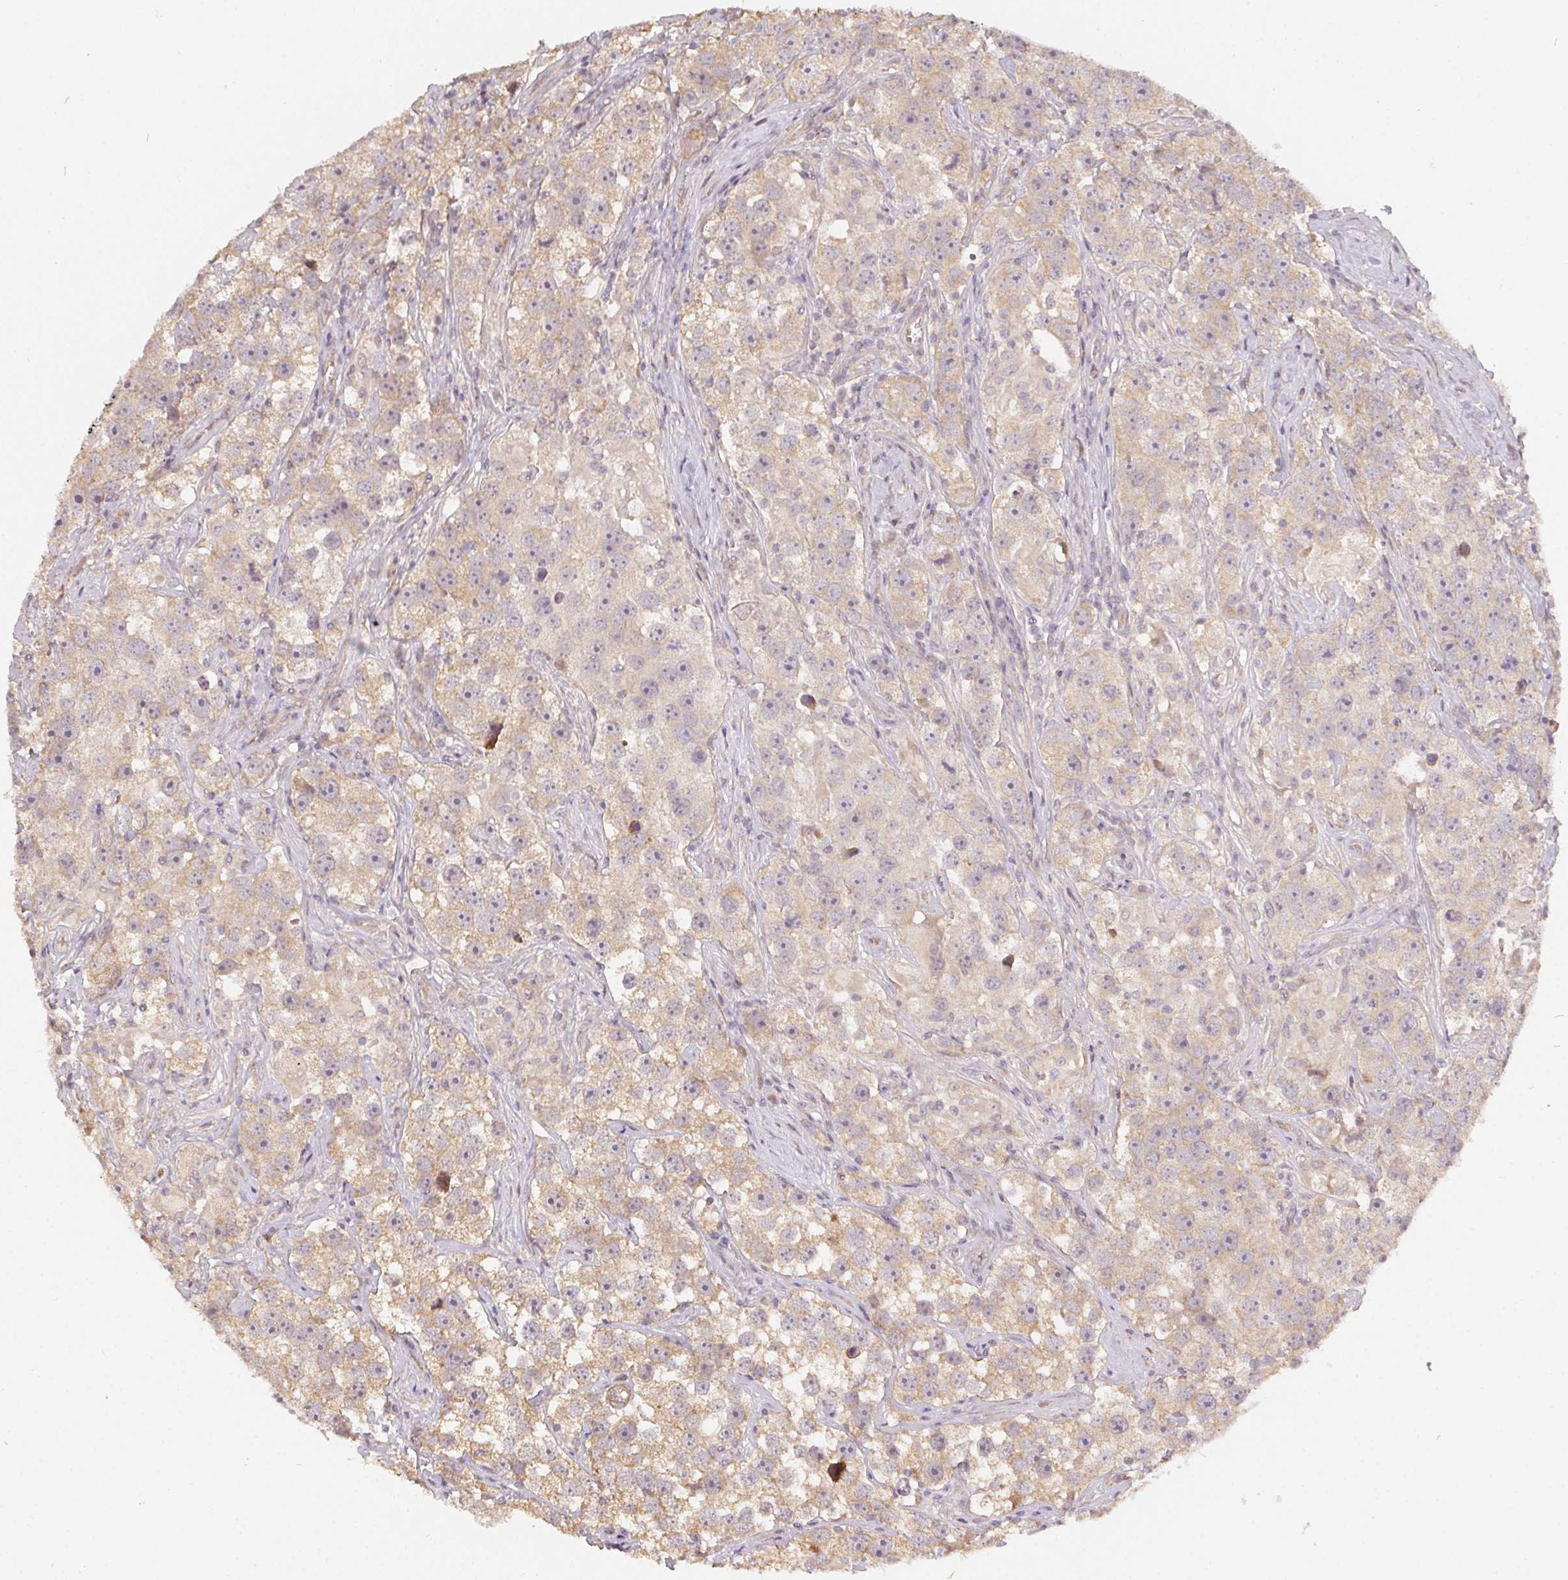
{"staining": {"intensity": "weak", "quantity": "25%-75%", "location": "cytoplasmic/membranous"}, "tissue": "testis cancer", "cell_type": "Tumor cells", "image_type": "cancer", "snomed": [{"axis": "morphology", "description": "Seminoma, NOS"}, {"axis": "topography", "description": "Testis"}], "caption": "Brown immunohistochemical staining in human testis cancer (seminoma) reveals weak cytoplasmic/membranous expression in about 25%-75% of tumor cells. The protein is stained brown, and the nuclei are stained in blue (DAB (3,3'-diaminobenzidine) IHC with brightfield microscopy, high magnification).", "gene": "REV3L", "patient": {"sex": "male", "age": 49}}